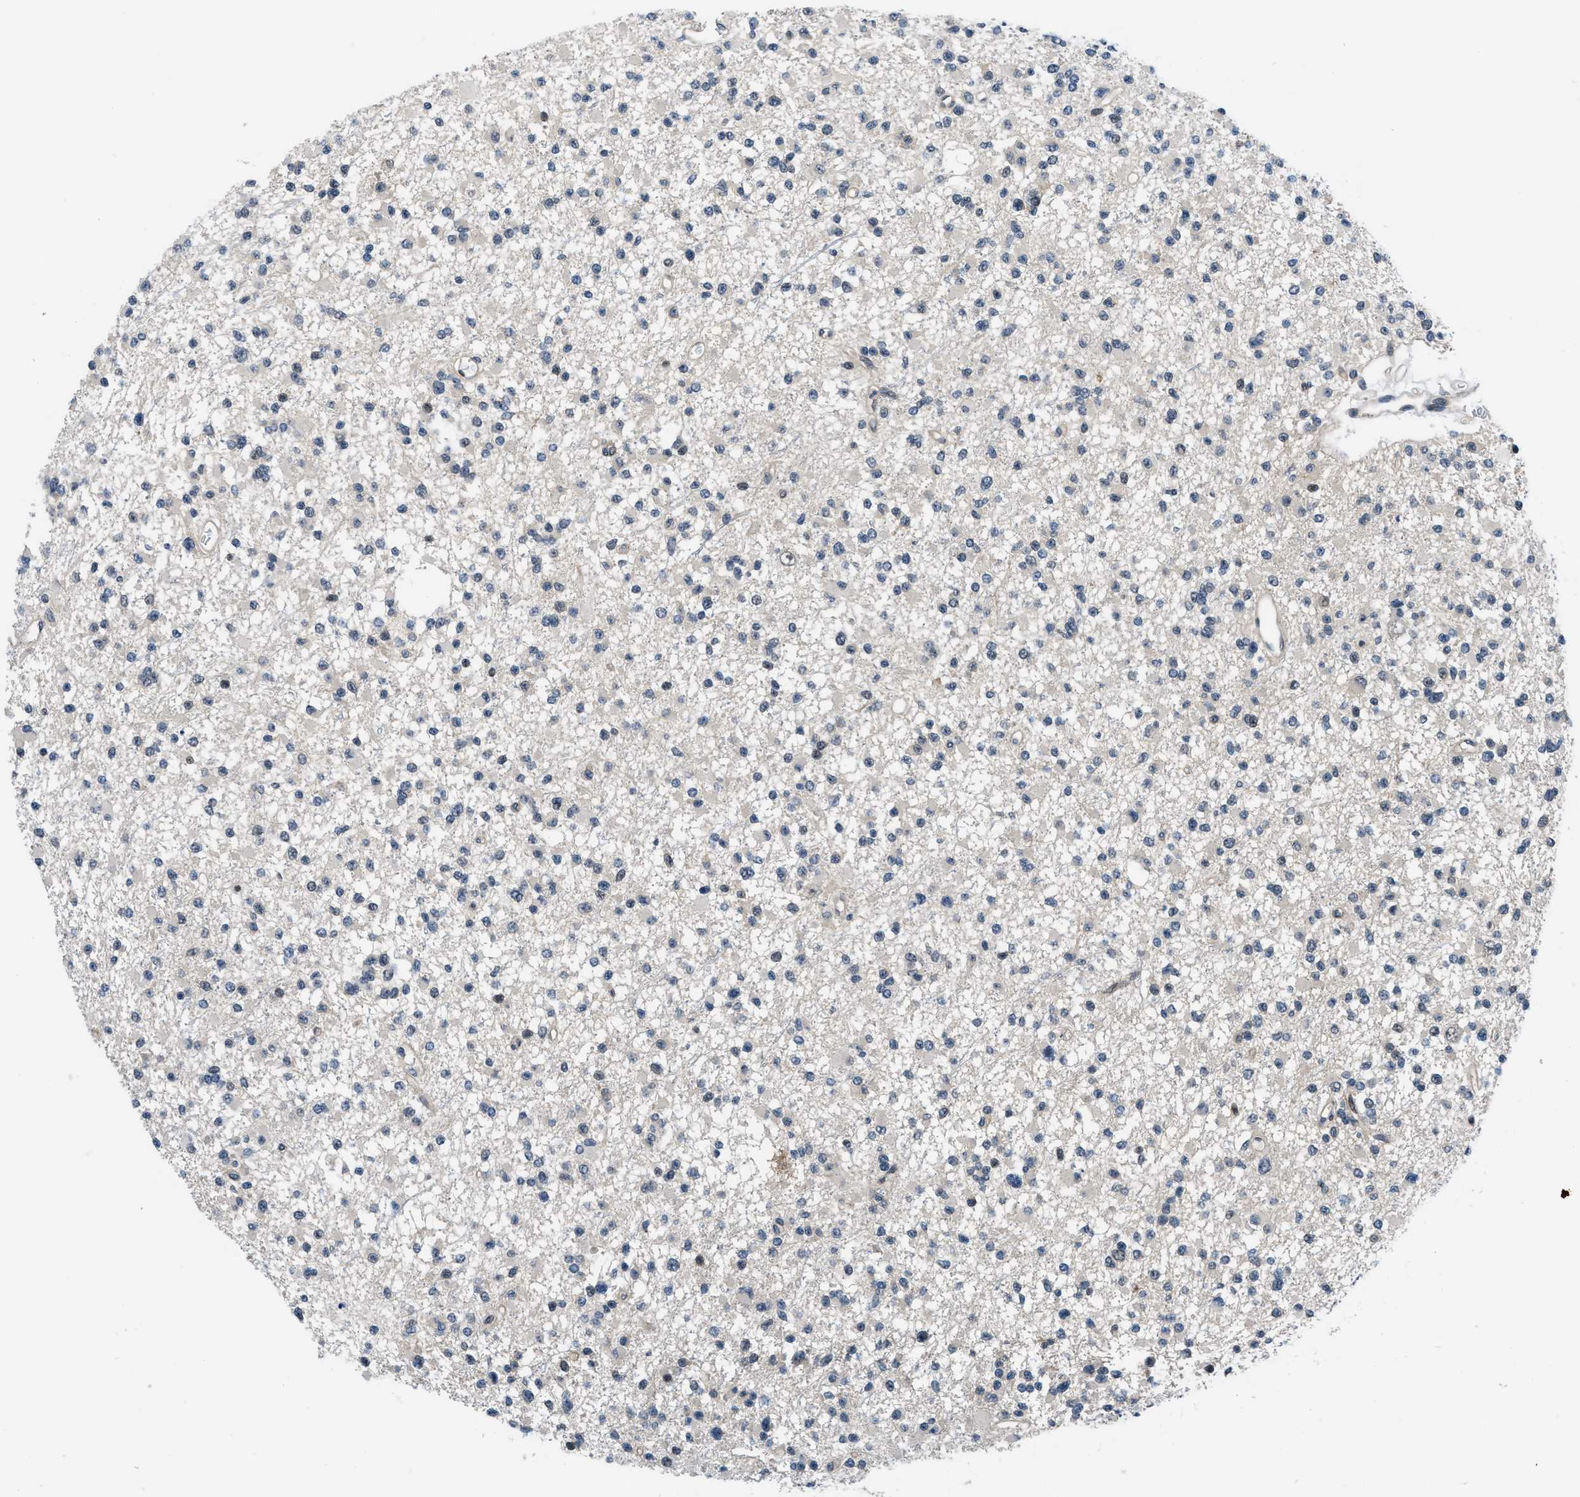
{"staining": {"intensity": "weak", "quantity": "<25%", "location": "nuclear"}, "tissue": "glioma", "cell_type": "Tumor cells", "image_type": "cancer", "snomed": [{"axis": "morphology", "description": "Glioma, malignant, Low grade"}, {"axis": "topography", "description": "Brain"}], "caption": "Tumor cells are negative for protein expression in human malignant glioma (low-grade). Brightfield microscopy of immunohistochemistry (IHC) stained with DAB (brown) and hematoxylin (blue), captured at high magnification.", "gene": "SETD5", "patient": {"sex": "female", "age": 22}}